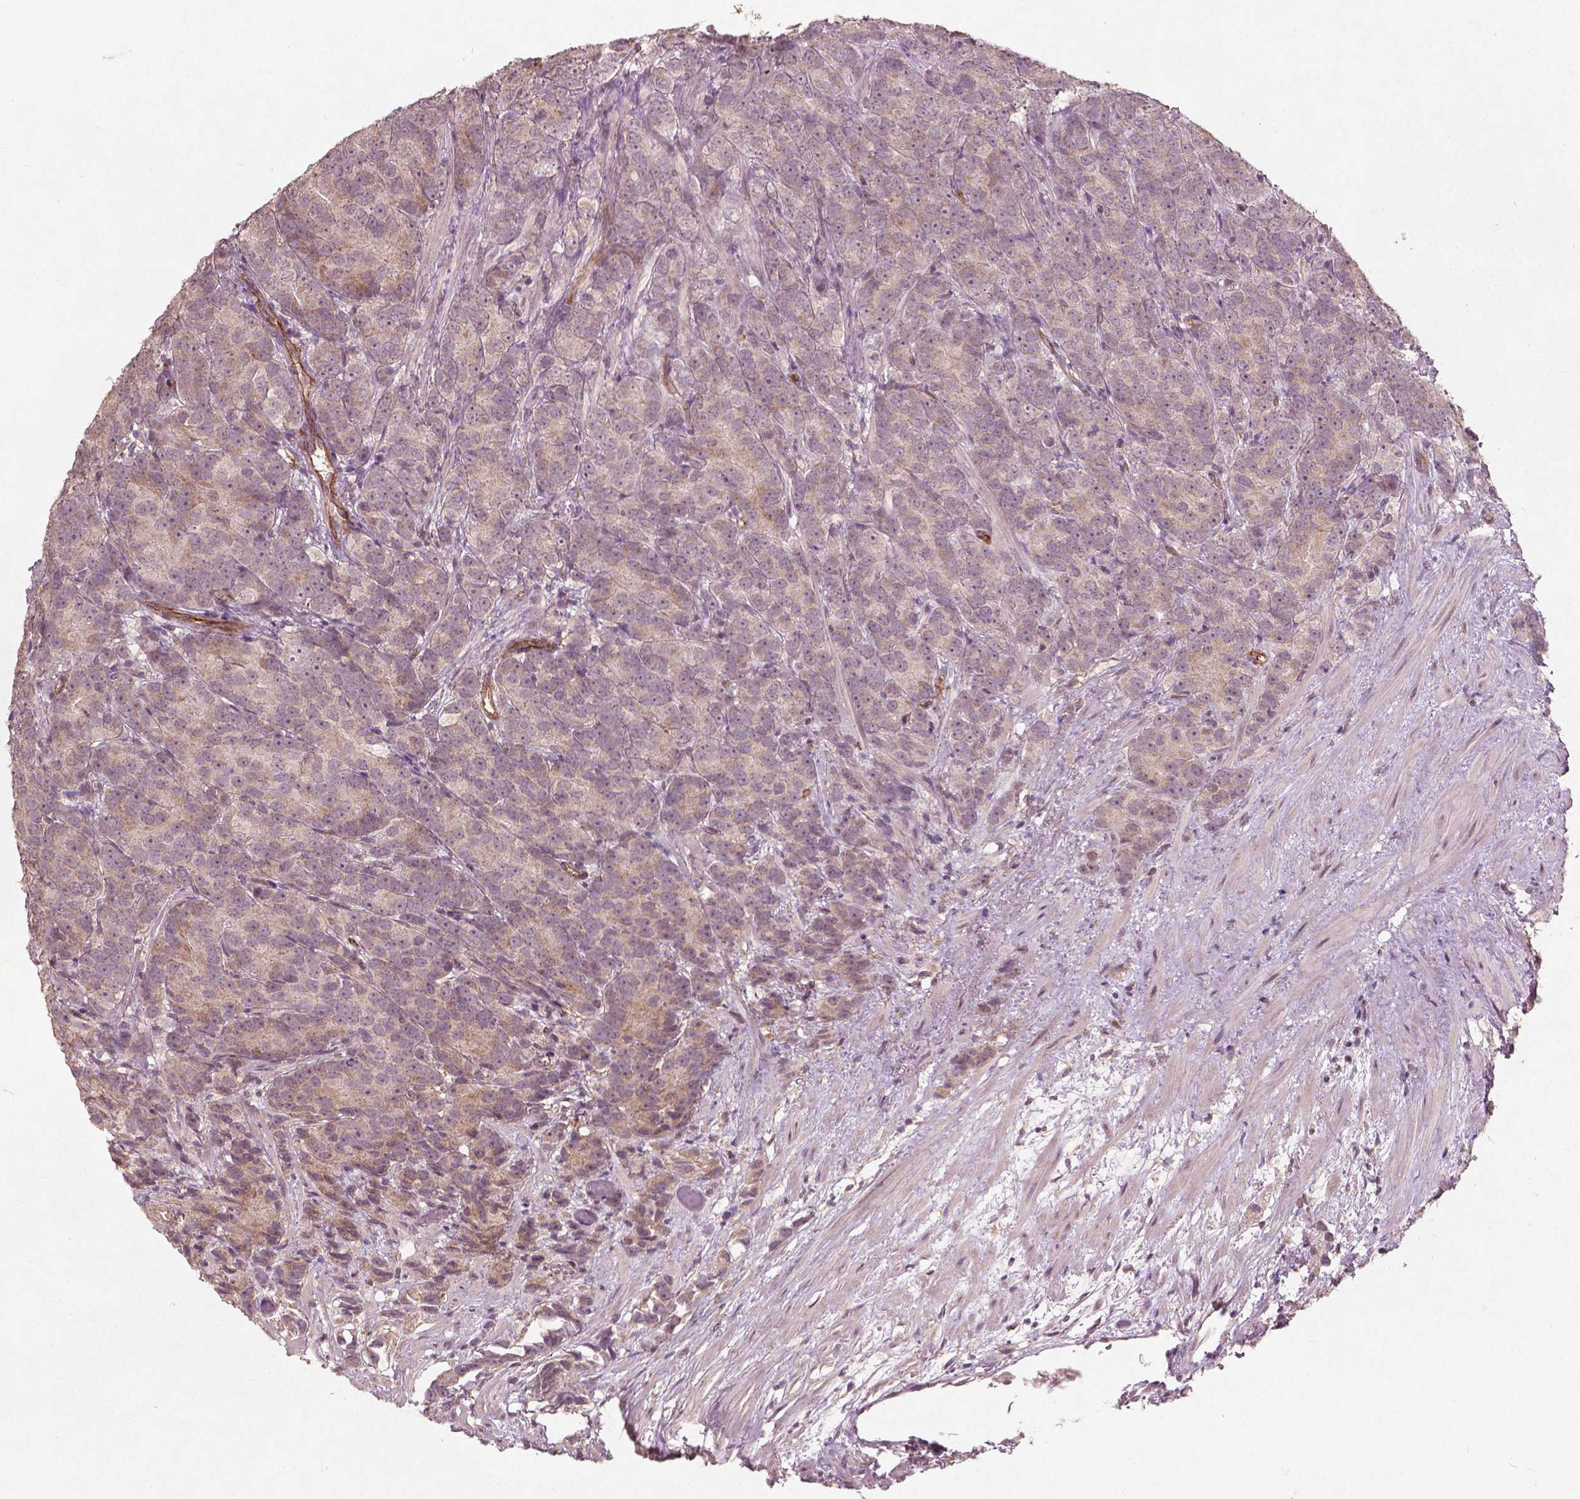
{"staining": {"intensity": "weak", "quantity": "<25%", "location": "cytoplasmic/membranous"}, "tissue": "prostate cancer", "cell_type": "Tumor cells", "image_type": "cancer", "snomed": [{"axis": "morphology", "description": "Adenocarcinoma, High grade"}, {"axis": "topography", "description": "Prostate"}], "caption": "Histopathology image shows no significant protein staining in tumor cells of prostate cancer.", "gene": "SMAD2", "patient": {"sex": "male", "age": 90}}